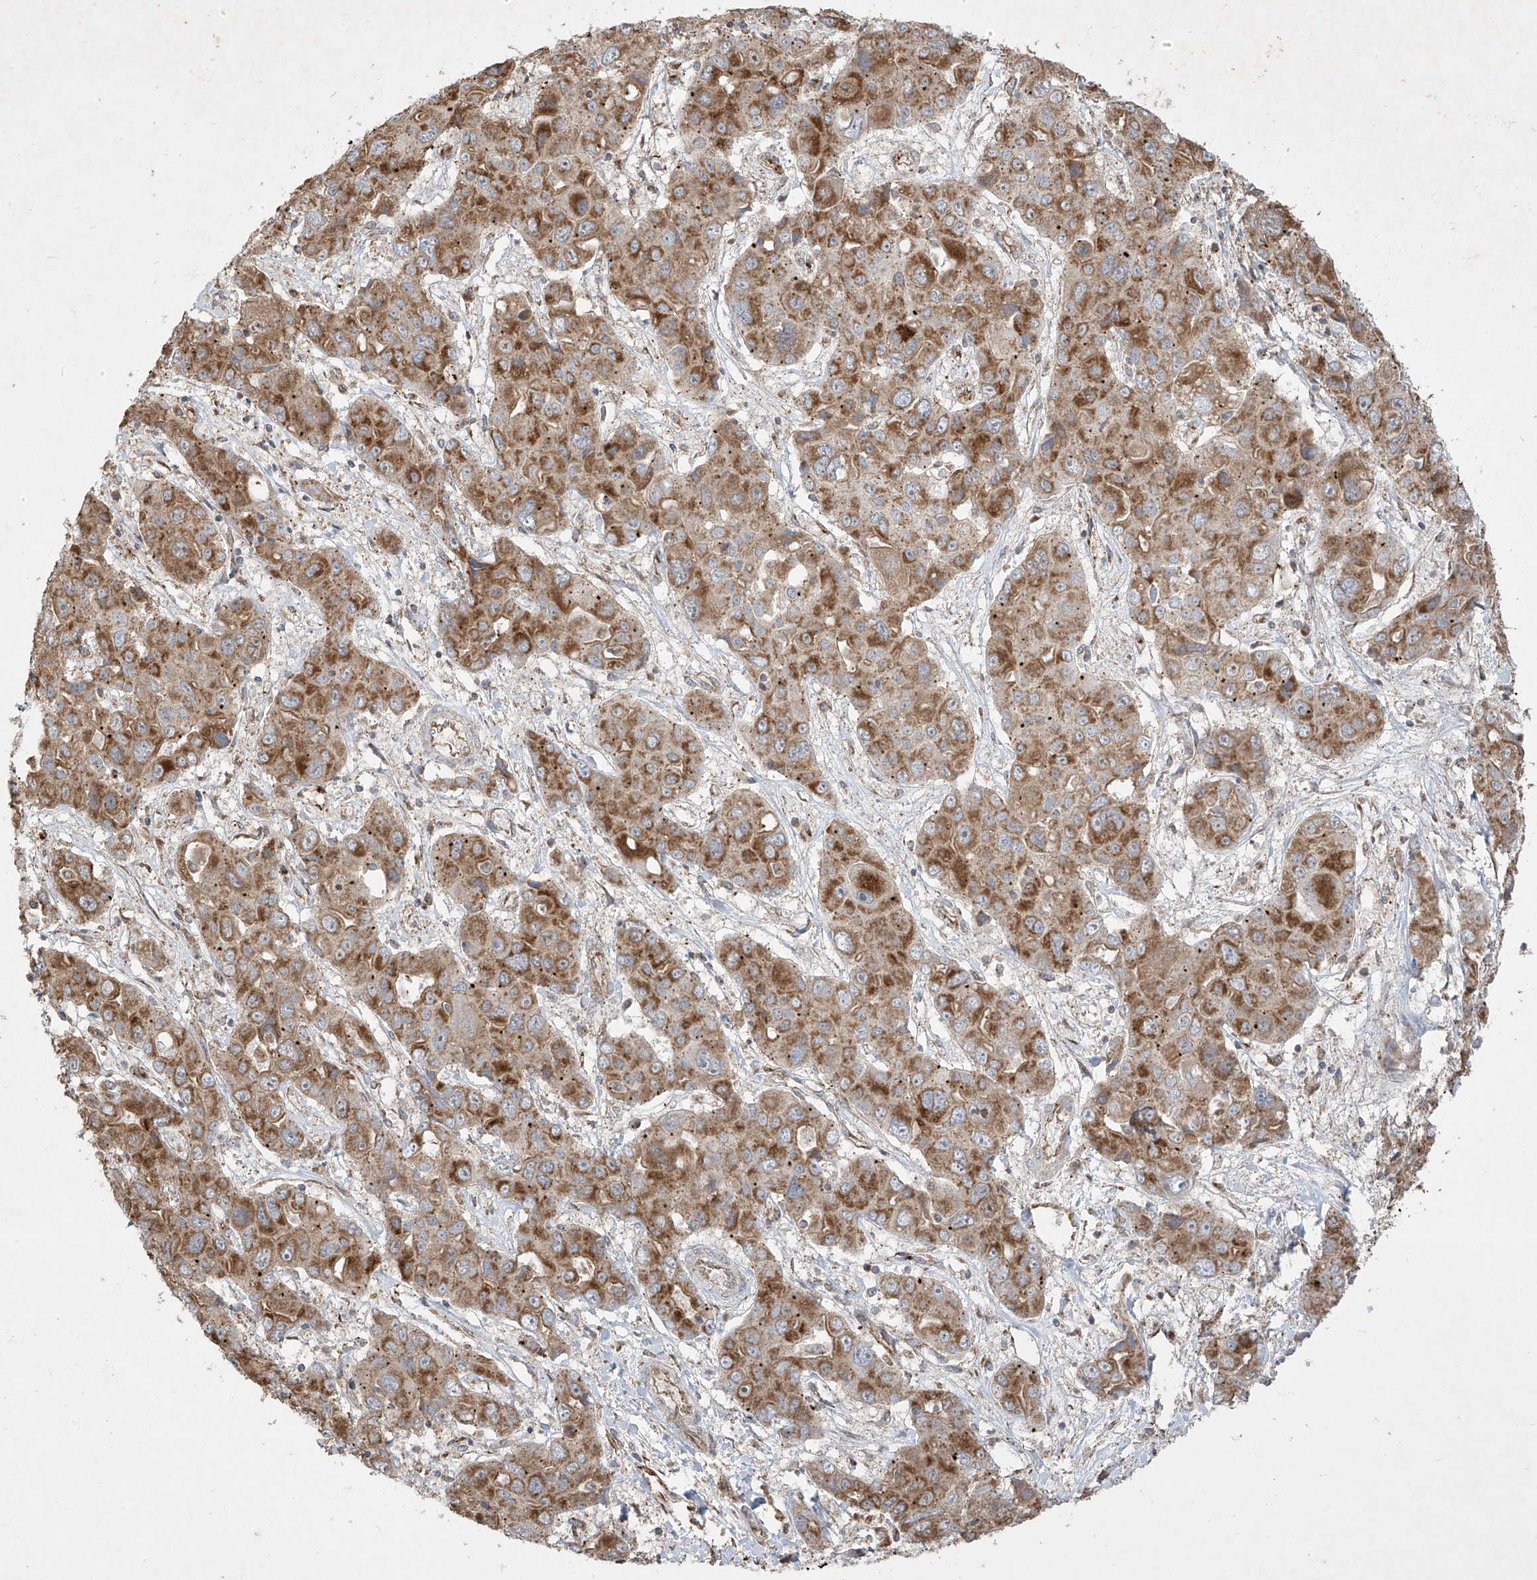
{"staining": {"intensity": "moderate", "quantity": ">75%", "location": "cytoplasmic/membranous"}, "tissue": "liver cancer", "cell_type": "Tumor cells", "image_type": "cancer", "snomed": [{"axis": "morphology", "description": "Cholangiocarcinoma"}, {"axis": "topography", "description": "Liver"}], "caption": "Cholangiocarcinoma (liver) tissue shows moderate cytoplasmic/membranous expression in about >75% of tumor cells Immunohistochemistry (ihc) stains the protein in brown and the nuclei are stained blue.", "gene": "UQCC1", "patient": {"sex": "male", "age": 67}}